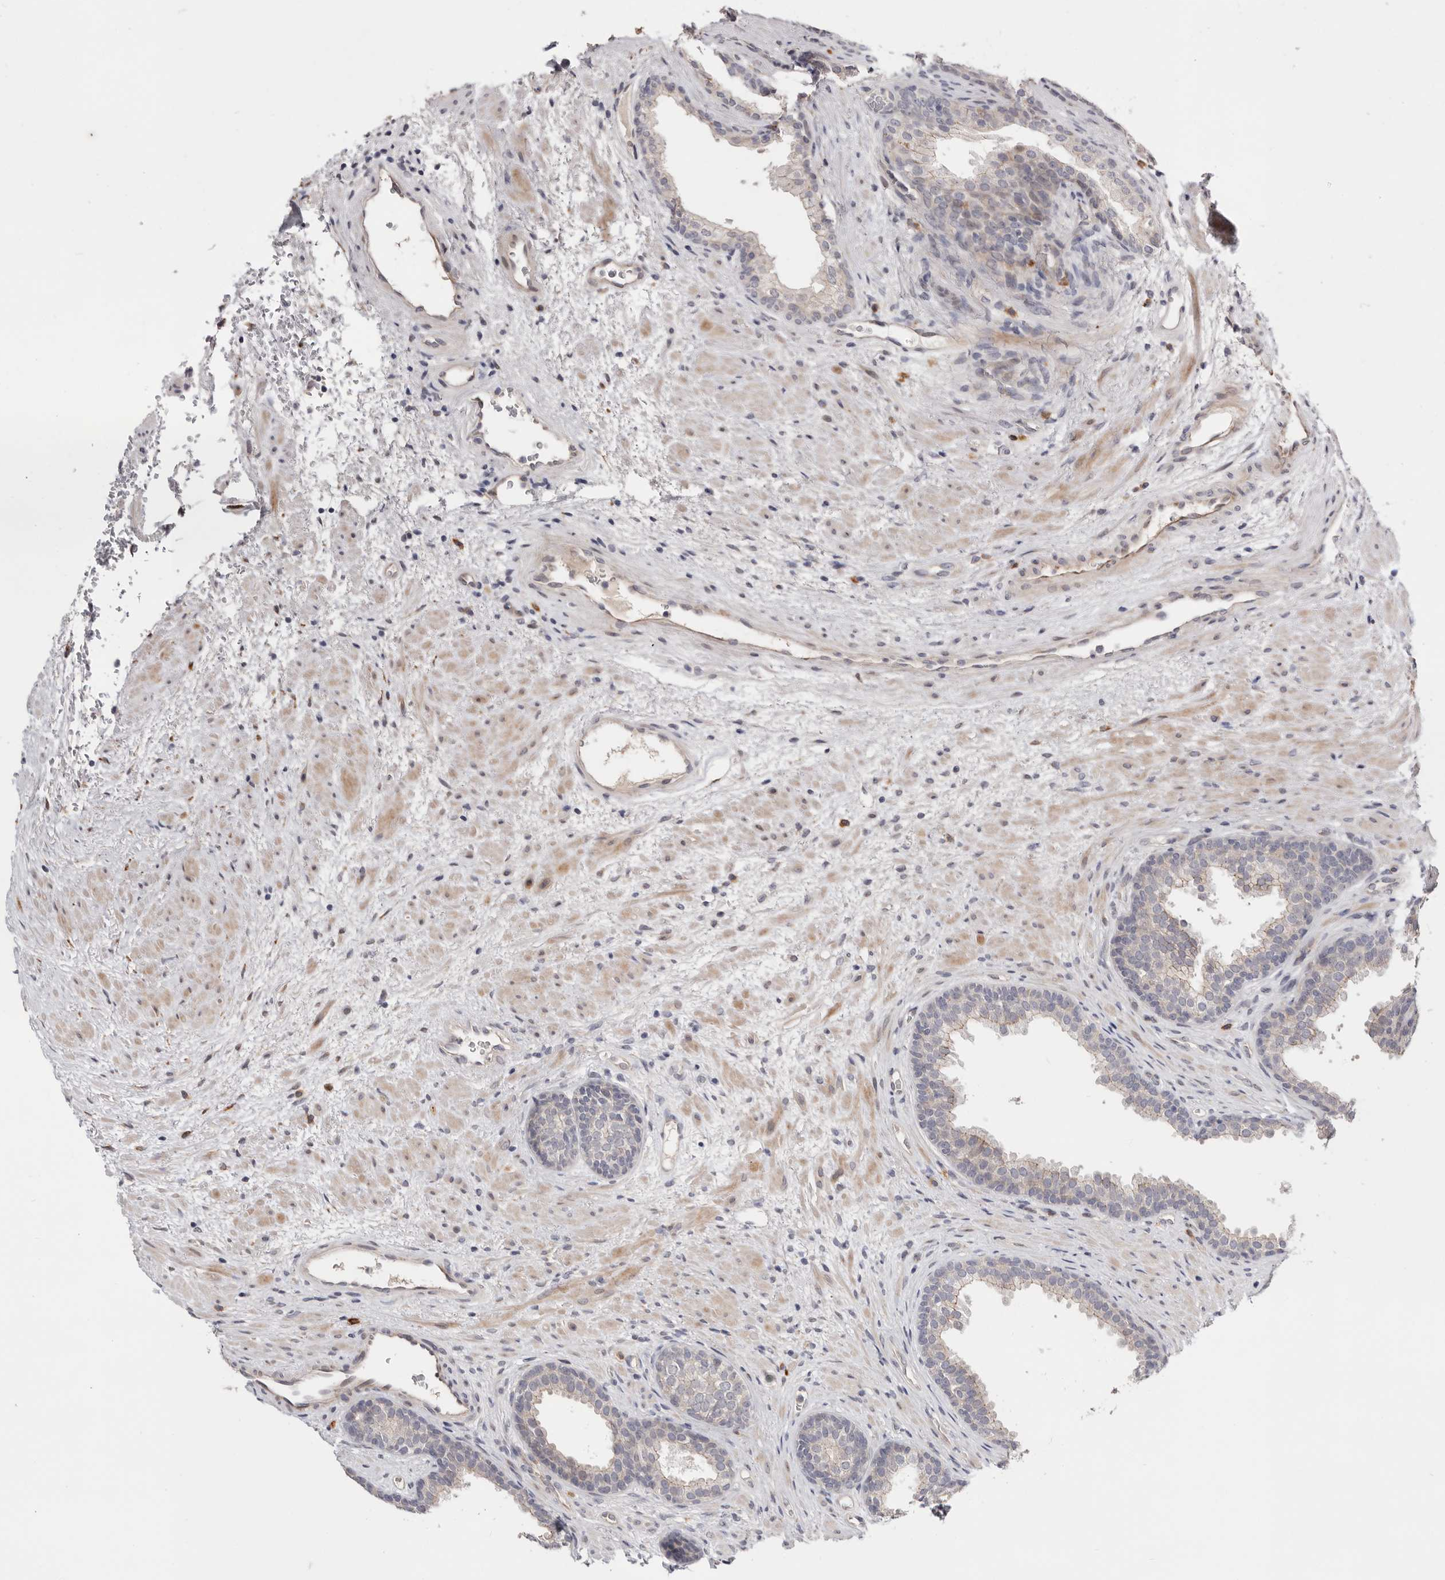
{"staining": {"intensity": "negative", "quantity": "none", "location": "none"}, "tissue": "prostate", "cell_type": "Glandular cells", "image_type": "normal", "snomed": [{"axis": "morphology", "description": "Normal tissue, NOS"}, {"axis": "topography", "description": "Prostate"}], "caption": "There is no significant positivity in glandular cells of prostate.", "gene": "USH1C", "patient": {"sex": "male", "age": 76}}